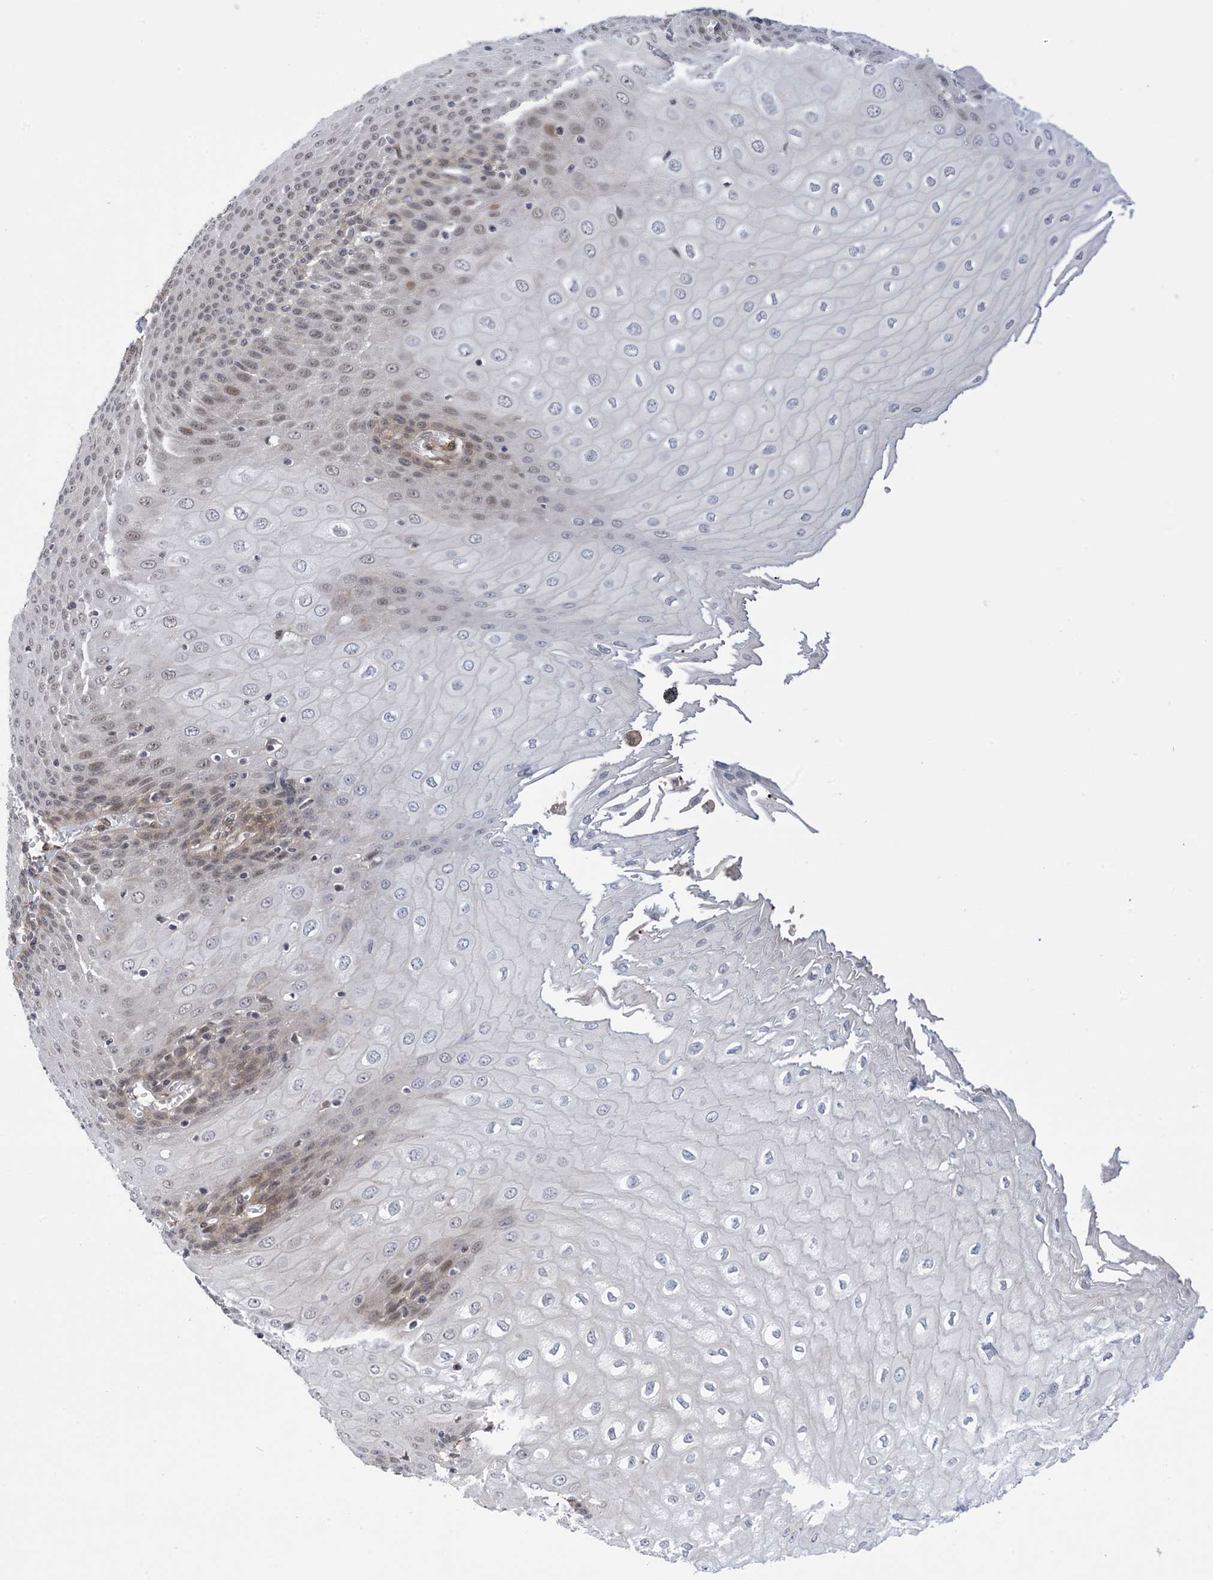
{"staining": {"intensity": "moderate", "quantity": "<25%", "location": "nuclear"}, "tissue": "esophagus", "cell_type": "Squamous epithelial cells", "image_type": "normal", "snomed": [{"axis": "morphology", "description": "Normal tissue, NOS"}, {"axis": "topography", "description": "Esophagus"}], "caption": "Protein staining of unremarkable esophagus displays moderate nuclear staining in approximately <25% of squamous epithelial cells. (DAB (3,3'-diaminobenzidine) = brown stain, brightfield microscopy at high magnification).", "gene": "ZNF8", "patient": {"sex": "male", "age": 60}}